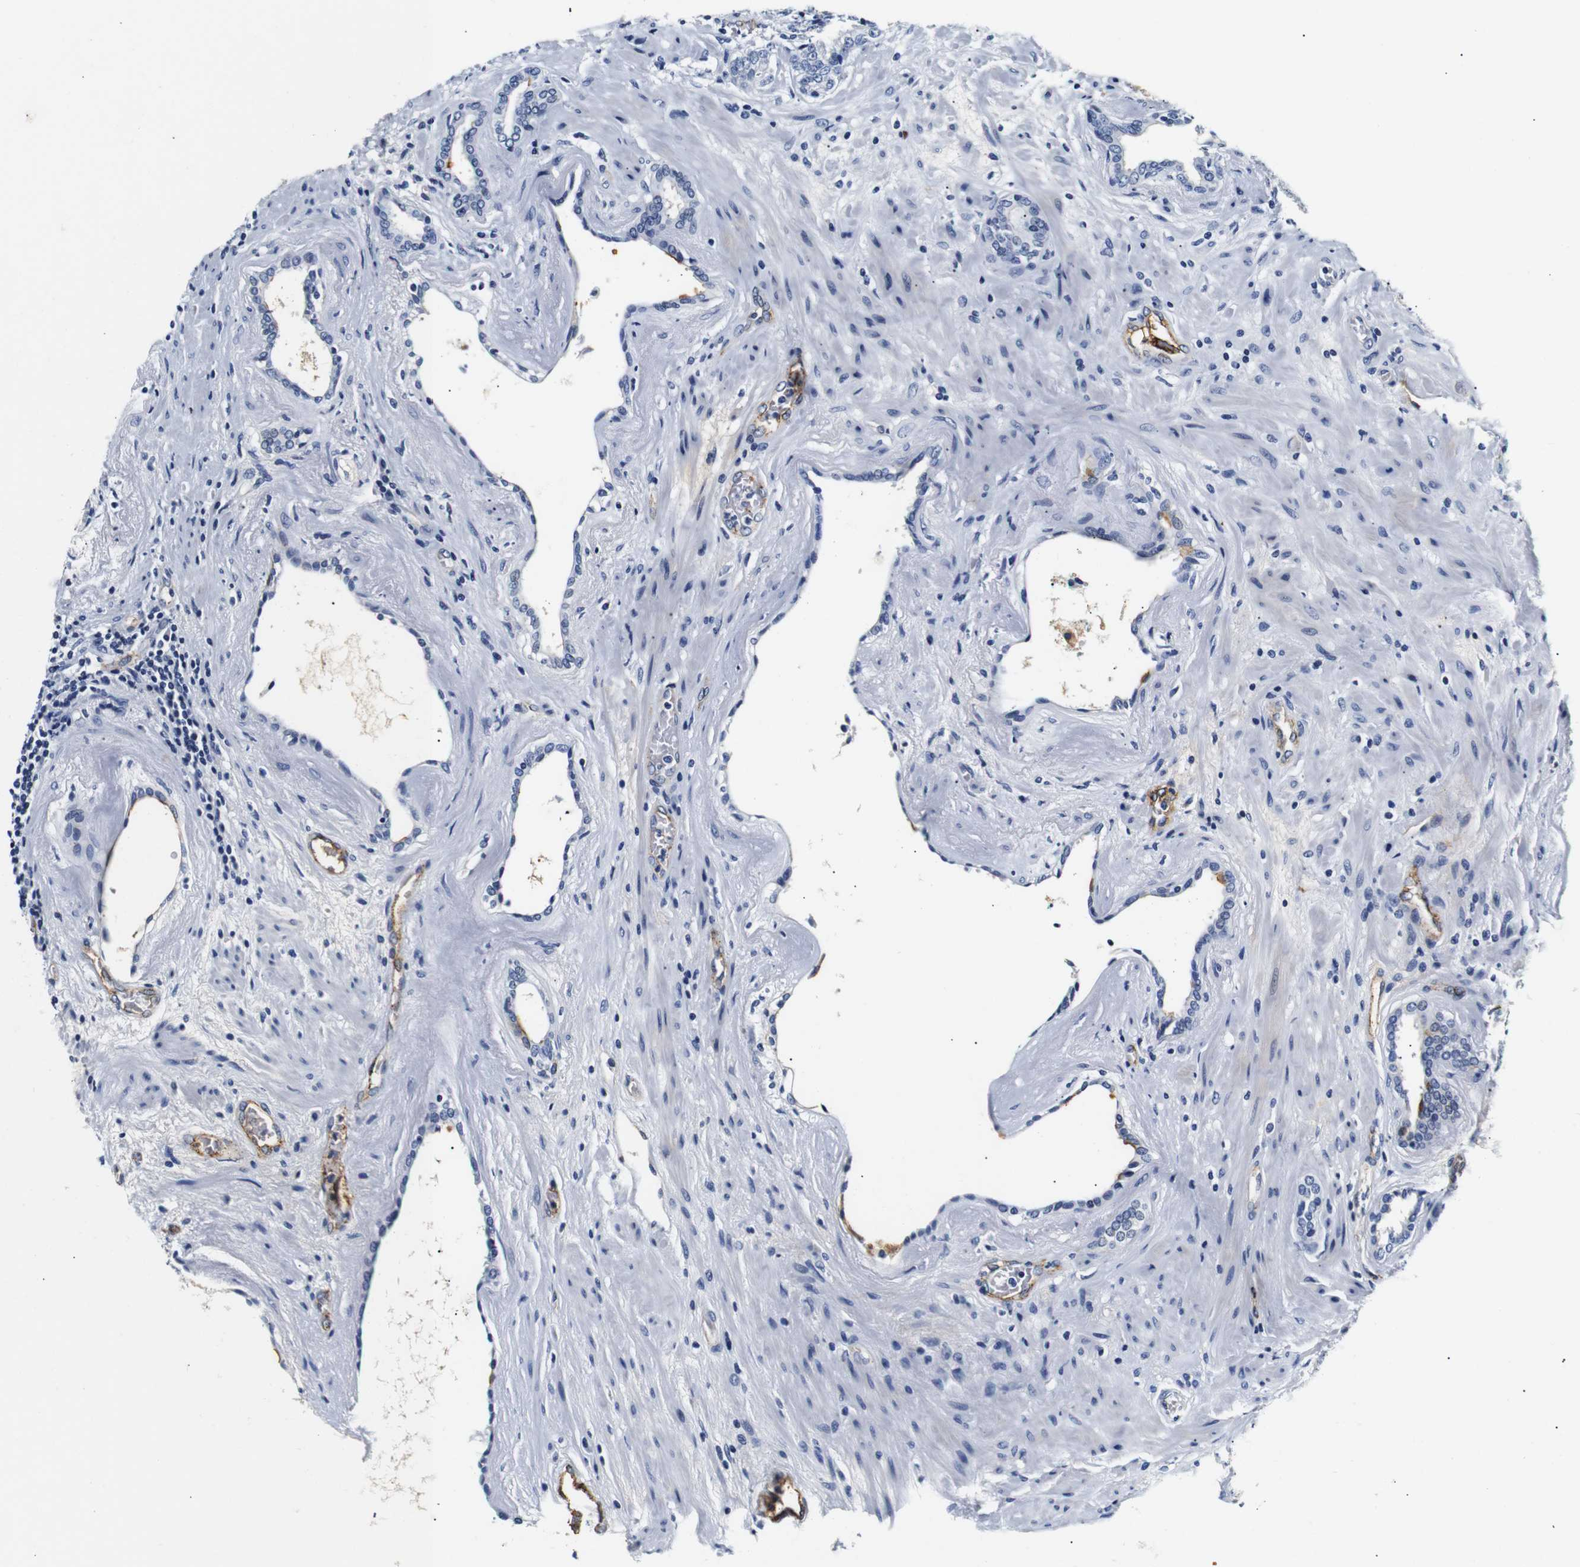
{"staining": {"intensity": "negative", "quantity": "none", "location": "none"}, "tissue": "prostate cancer", "cell_type": "Tumor cells", "image_type": "cancer", "snomed": [{"axis": "morphology", "description": "Adenocarcinoma, High grade"}, {"axis": "topography", "description": "Prostate"}], "caption": "High-grade adenocarcinoma (prostate) was stained to show a protein in brown. There is no significant expression in tumor cells. (Stains: DAB IHC with hematoxylin counter stain, Microscopy: brightfield microscopy at high magnification).", "gene": "MUC4", "patient": {"sex": "male", "age": 61}}